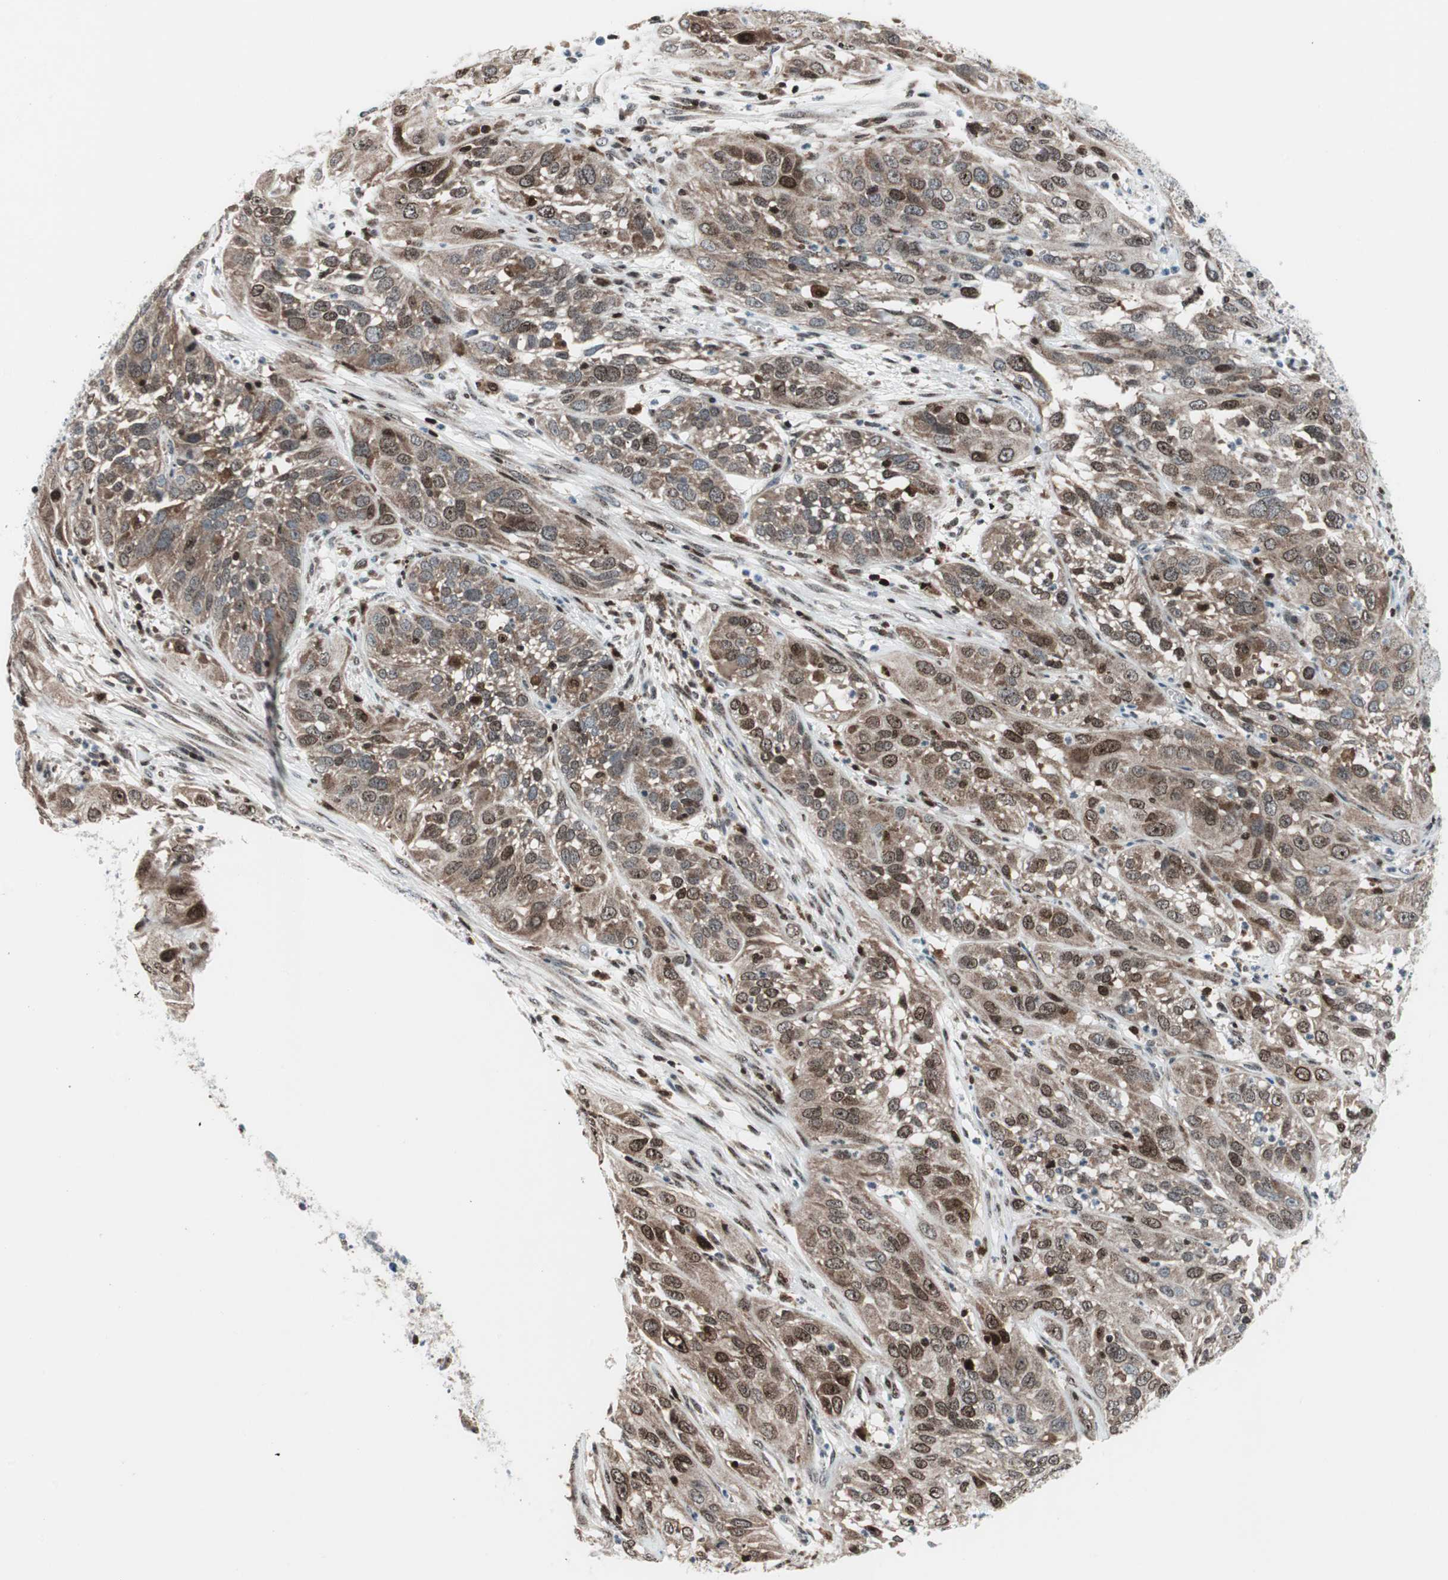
{"staining": {"intensity": "moderate", "quantity": ">75%", "location": "cytoplasmic/membranous,nuclear"}, "tissue": "cervical cancer", "cell_type": "Tumor cells", "image_type": "cancer", "snomed": [{"axis": "morphology", "description": "Squamous cell carcinoma, NOS"}, {"axis": "topography", "description": "Cervix"}], "caption": "Immunohistochemistry of human cervical cancer (squamous cell carcinoma) exhibits medium levels of moderate cytoplasmic/membranous and nuclear positivity in approximately >75% of tumor cells.", "gene": "RGS10", "patient": {"sex": "female", "age": 32}}